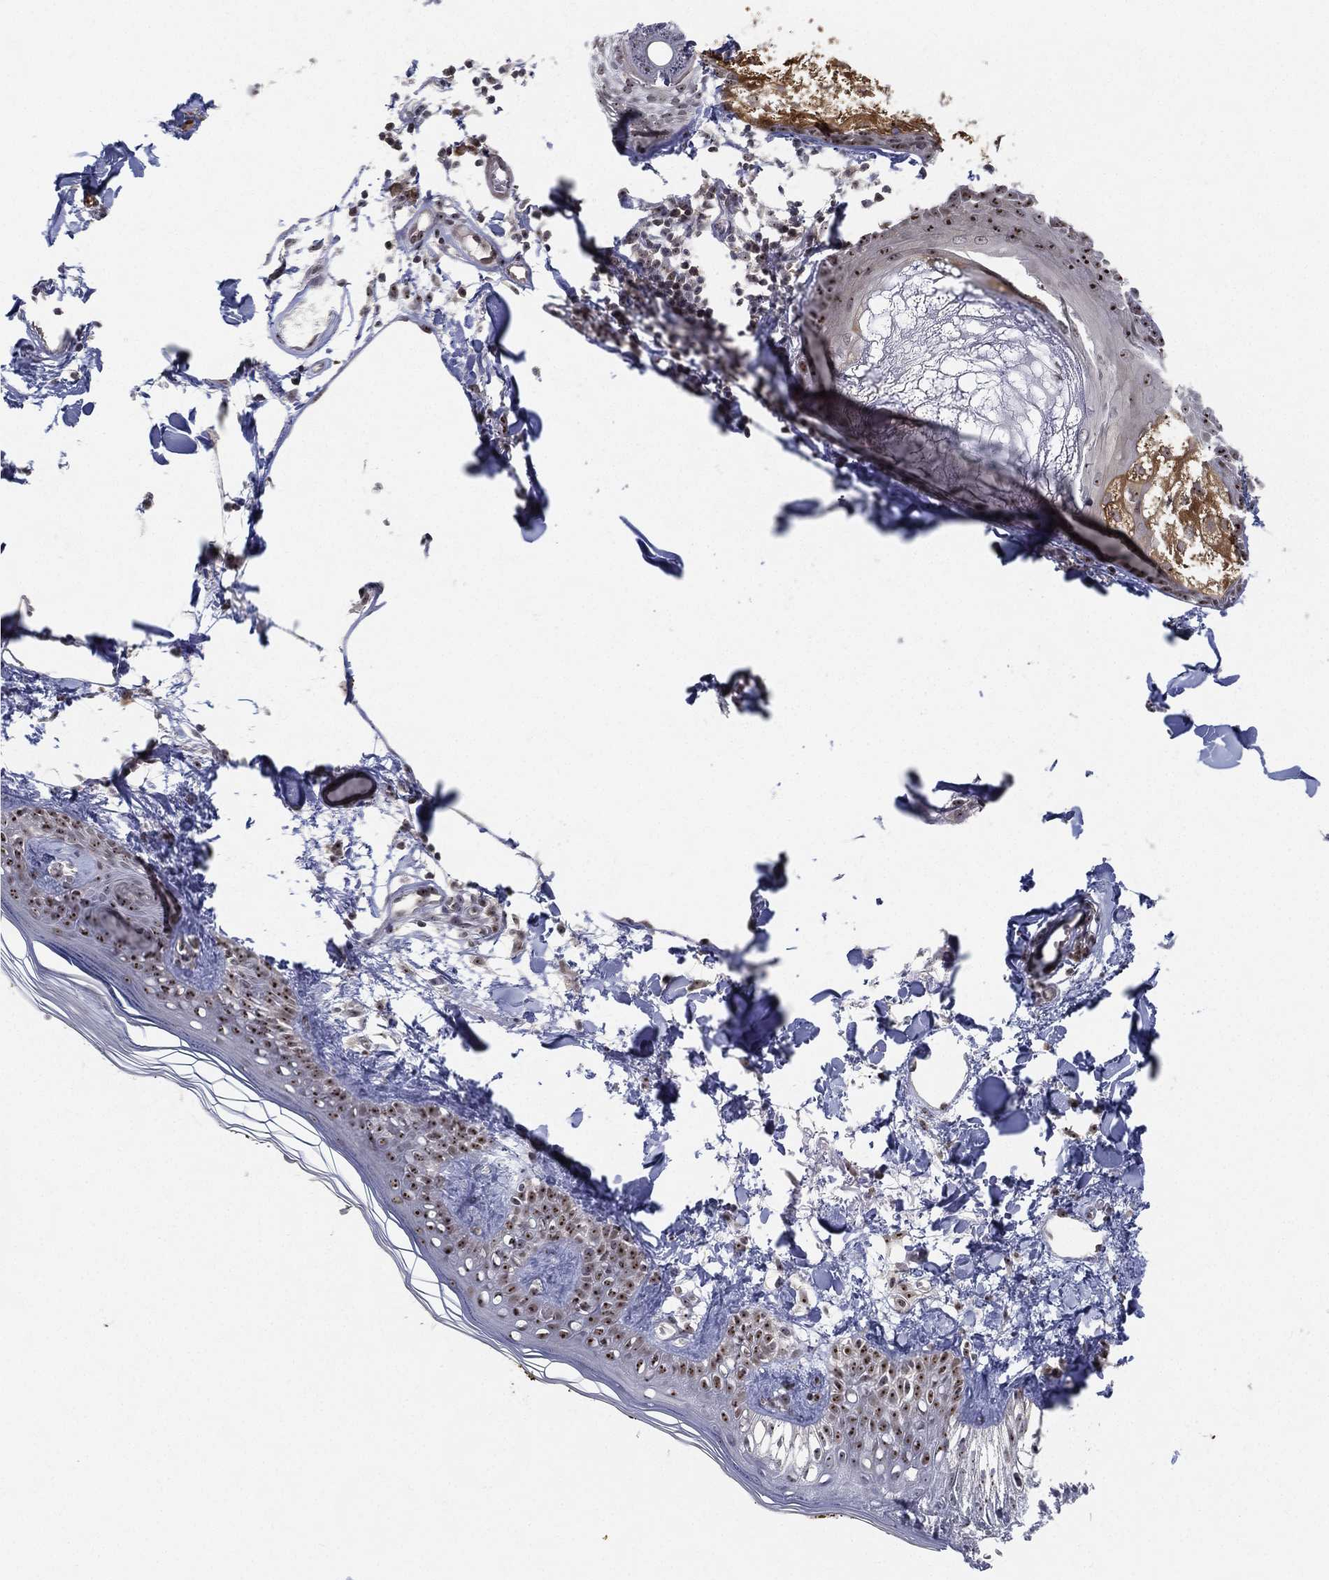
{"staining": {"intensity": "negative", "quantity": "none", "location": "none"}, "tissue": "skin", "cell_type": "Fibroblasts", "image_type": "normal", "snomed": [{"axis": "morphology", "description": "Normal tissue, NOS"}, {"axis": "topography", "description": "Skin"}], "caption": "High magnification brightfield microscopy of unremarkable skin stained with DAB (3,3'-diaminobenzidine) (brown) and counterstained with hematoxylin (blue): fibroblasts show no significant expression.", "gene": "PPP1R16B", "patient": {"sex": "male", "age": 76}}